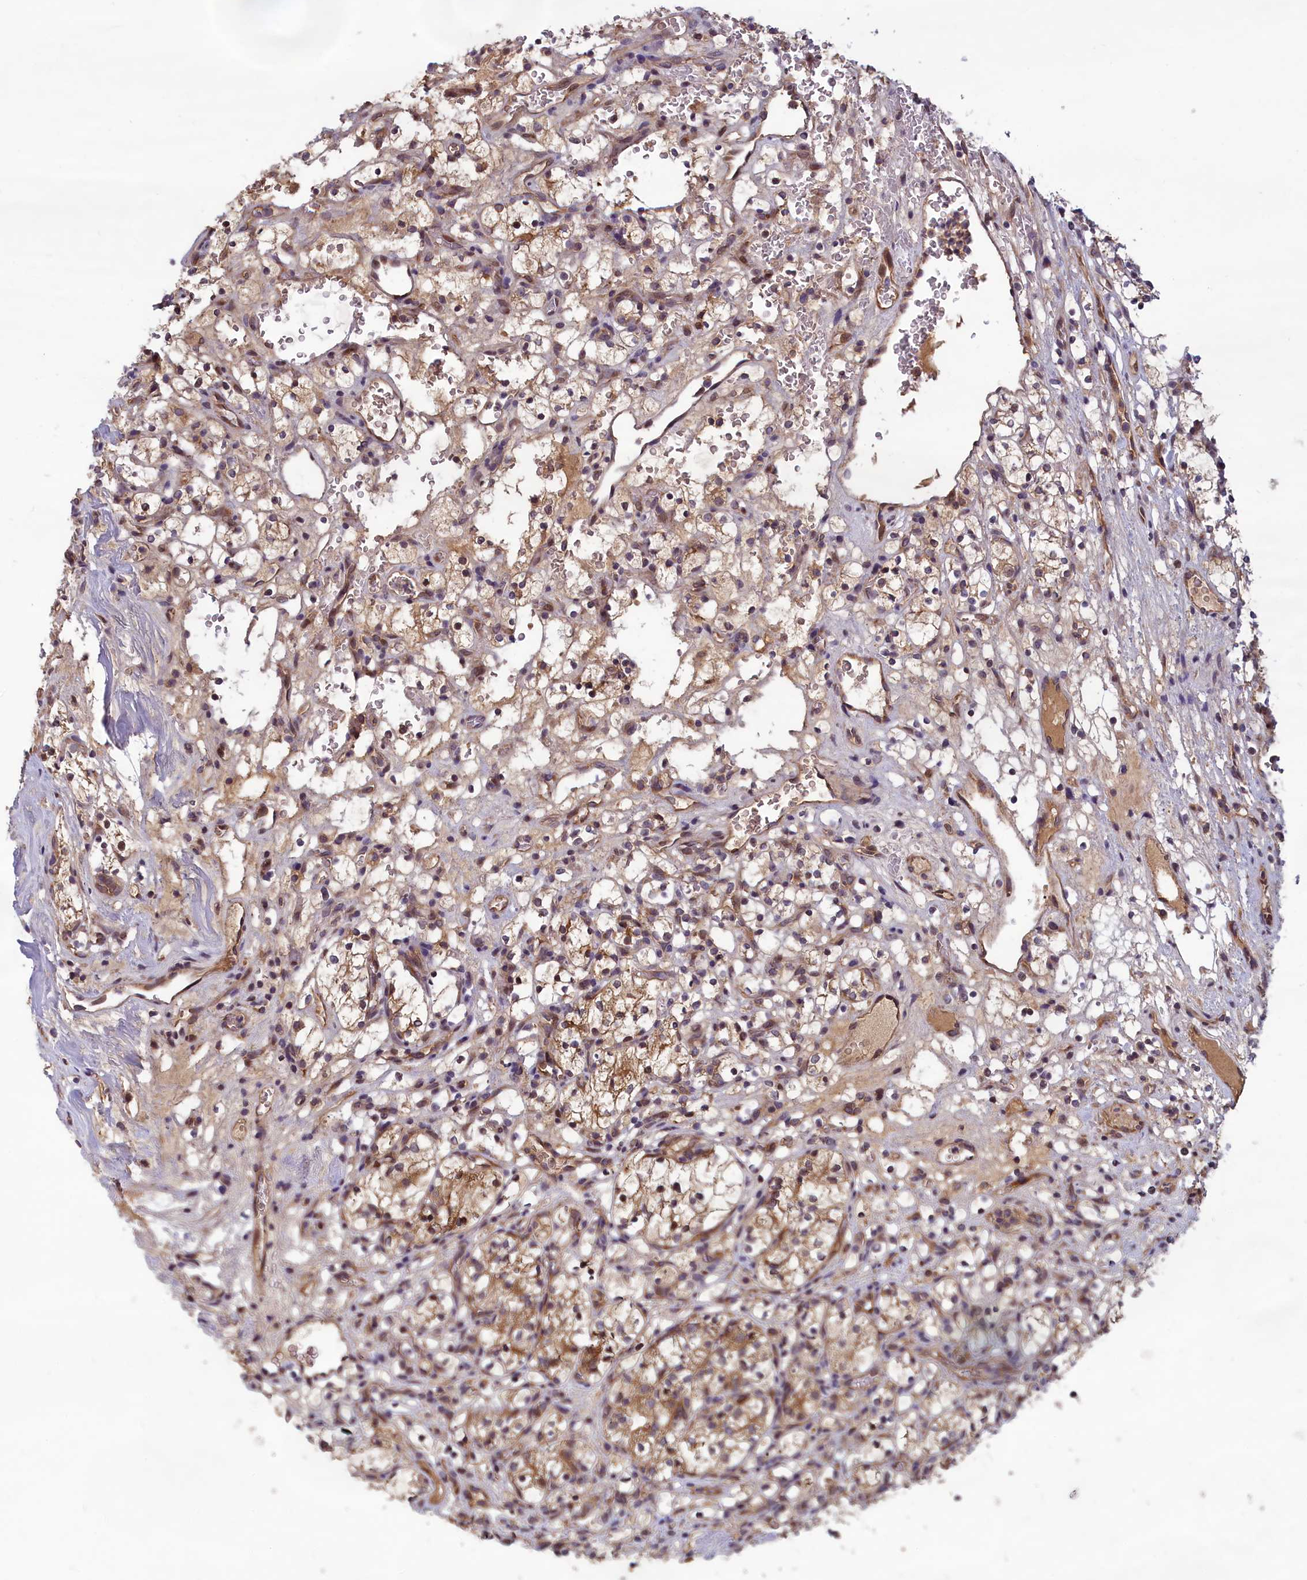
{"staining": {"intensity": "moderate", "quantity": ">75%", "location": "cytoplasmic/membranous,nuclear"}, "tissue": "renal cancer", "cell_type": "Tumor cells", "image_type": "cancer", "snomed": [{"axis": "morphology", "description": "Adenocarcinoma, NOS"}, {"axis": "topography", "description": "Kidney"}], "caption": "Renal cancer stained with DAB (3,3'-diaminobenzidine) IHC shows medium levels of moderate cytoplasmic/membranous and nuclear expression in about >75% of tumor cells.", "gene": "CCDC15", "patient": {"sex": "female", "age": 69}}